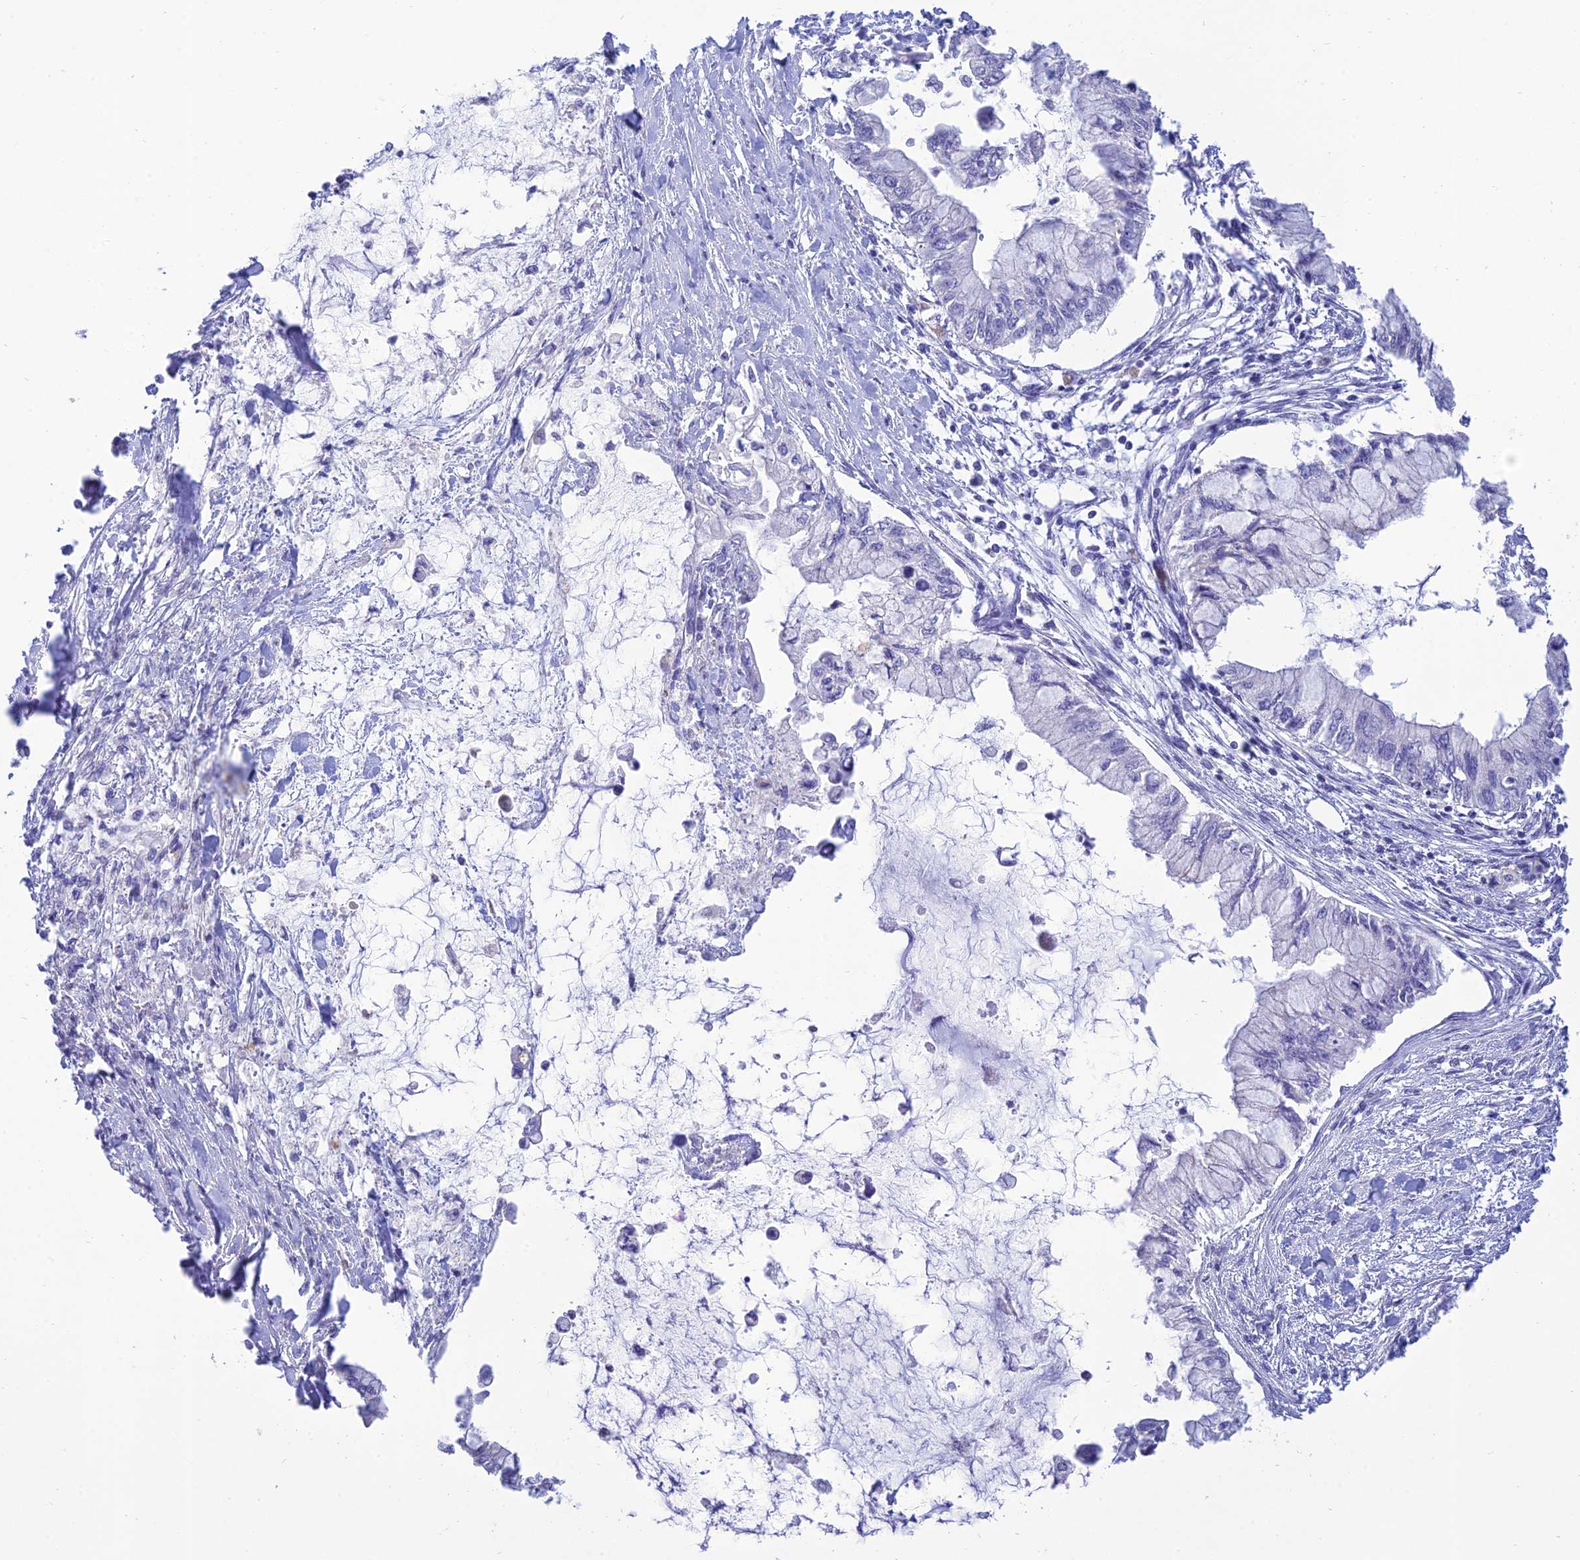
{"staining": {"intensity": "negative", "quantity": "none", "location": "none"}, "tissue": "pancreatic cancer", "cell_type": "Tumor cells", "image_type": "cancer", "snomed": [{"axis": "morphology", "description": "Adenocarcinoma, NOS"}, {"axis": "topography", "description": "Pancreas"}], "caption": "IHC of human pancreatic adenocarcinoma shows no staining in tumor cells. (Stains: DAB (3,3'-diaminobenzidine) IHC with hematoxylin counter stain, Microscopy: brightfield microscopy at high magnification).", "gene": "MAL2", "patient": {"sex": "male", "age": 48}}